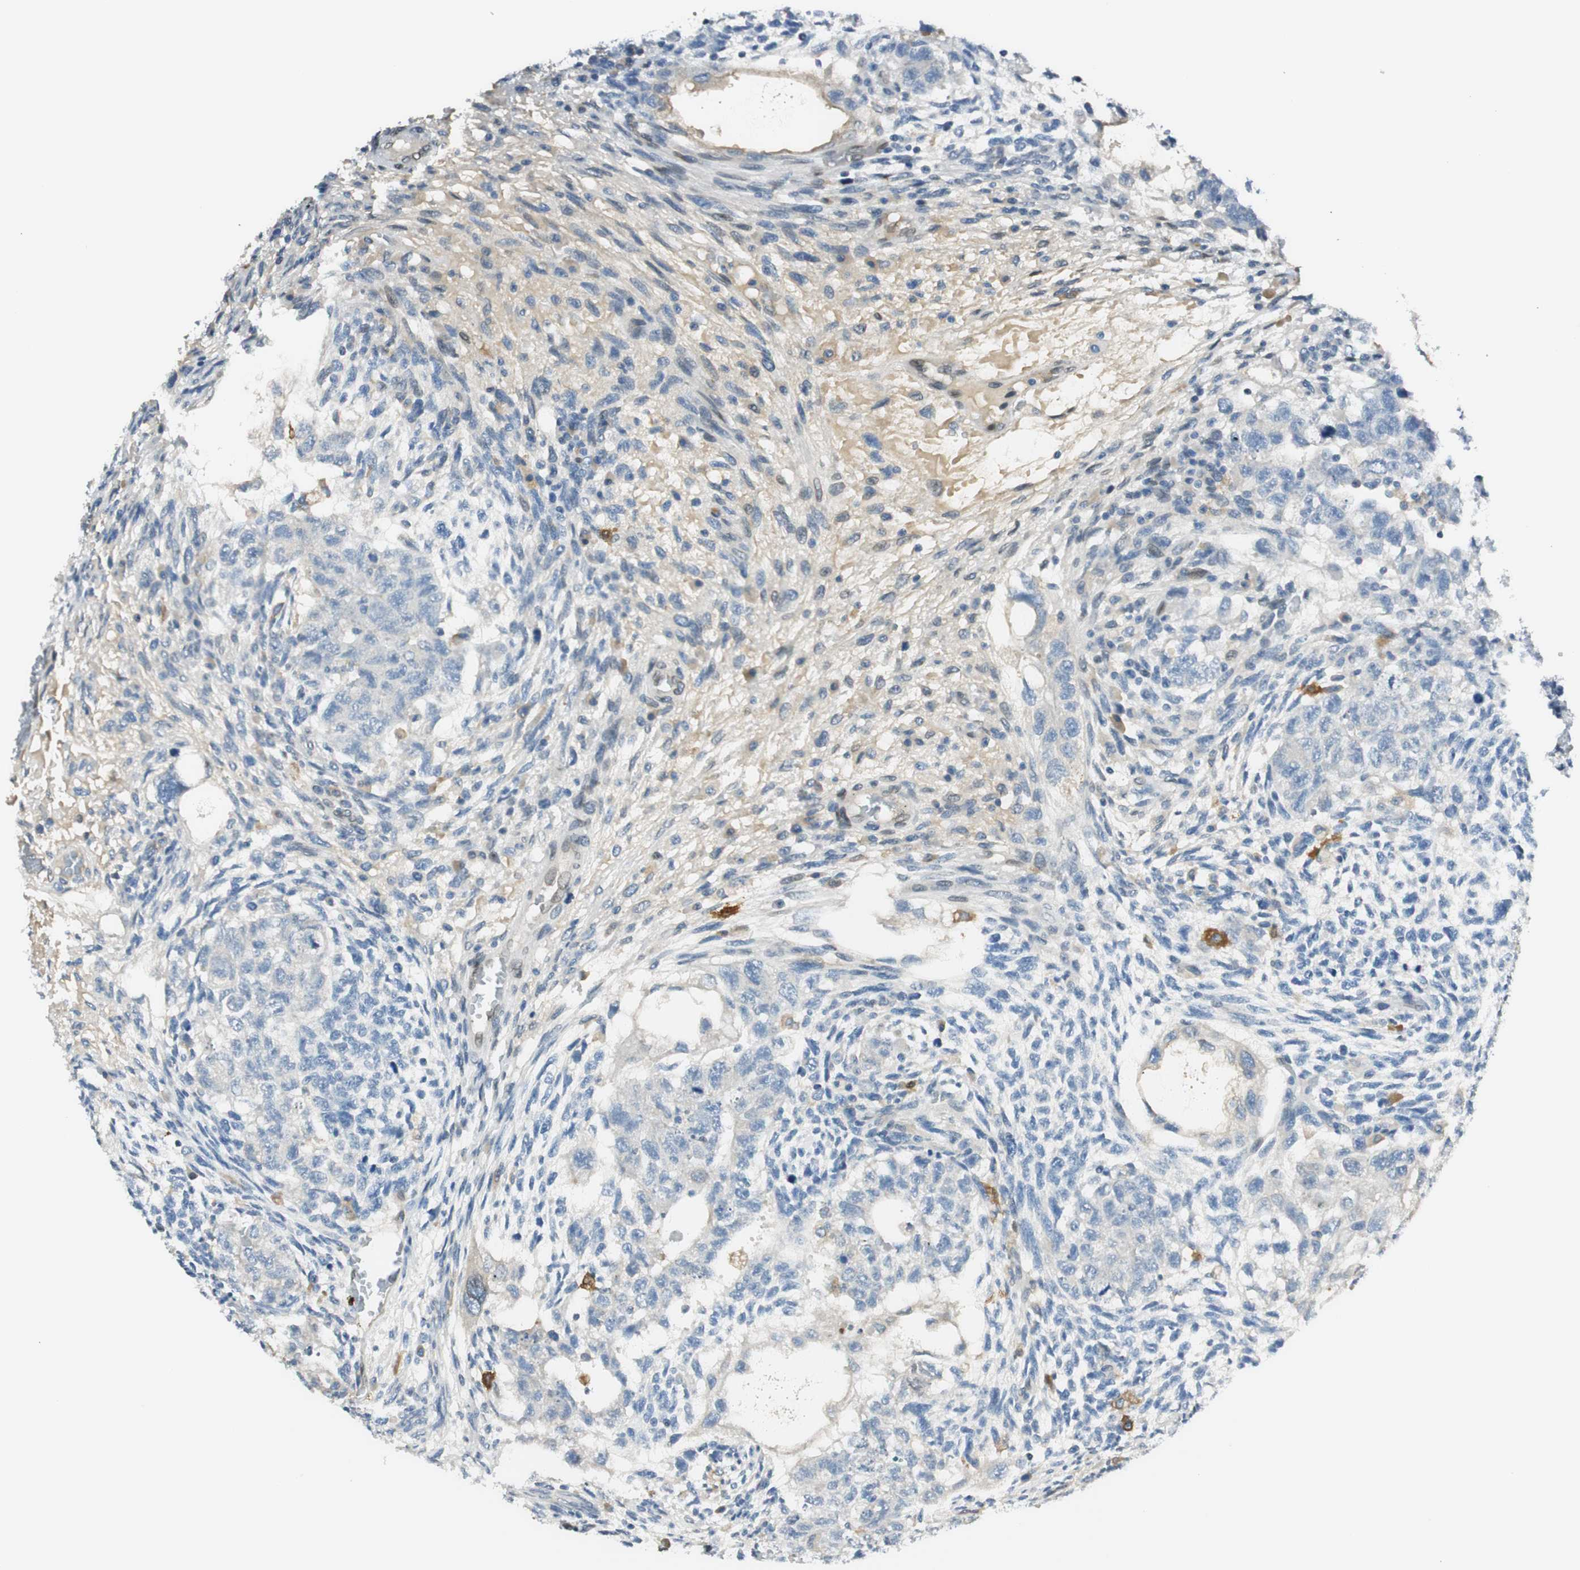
{"staining": {"intensity": "negative", "quantity": "none", "location": "none"}, "tissue": "testis cancer", "cell_type": "Tumor cells", "image_type": "cancer", "snomed": [{"axis": "morphology", "description": "Normal tissue, NOS"}, {"axis": "morphology", "description": "Carcinoma, Embryonal, NOS"}, {"axis": "topography", "description": "Testis"}], "caption": "Testis cancer (embryonal carcinoma) stained for a protein using IHC displays no positivity tumor cells.", "gene": "TMEM260", "patient": {"sex": "male", "age": 36}}